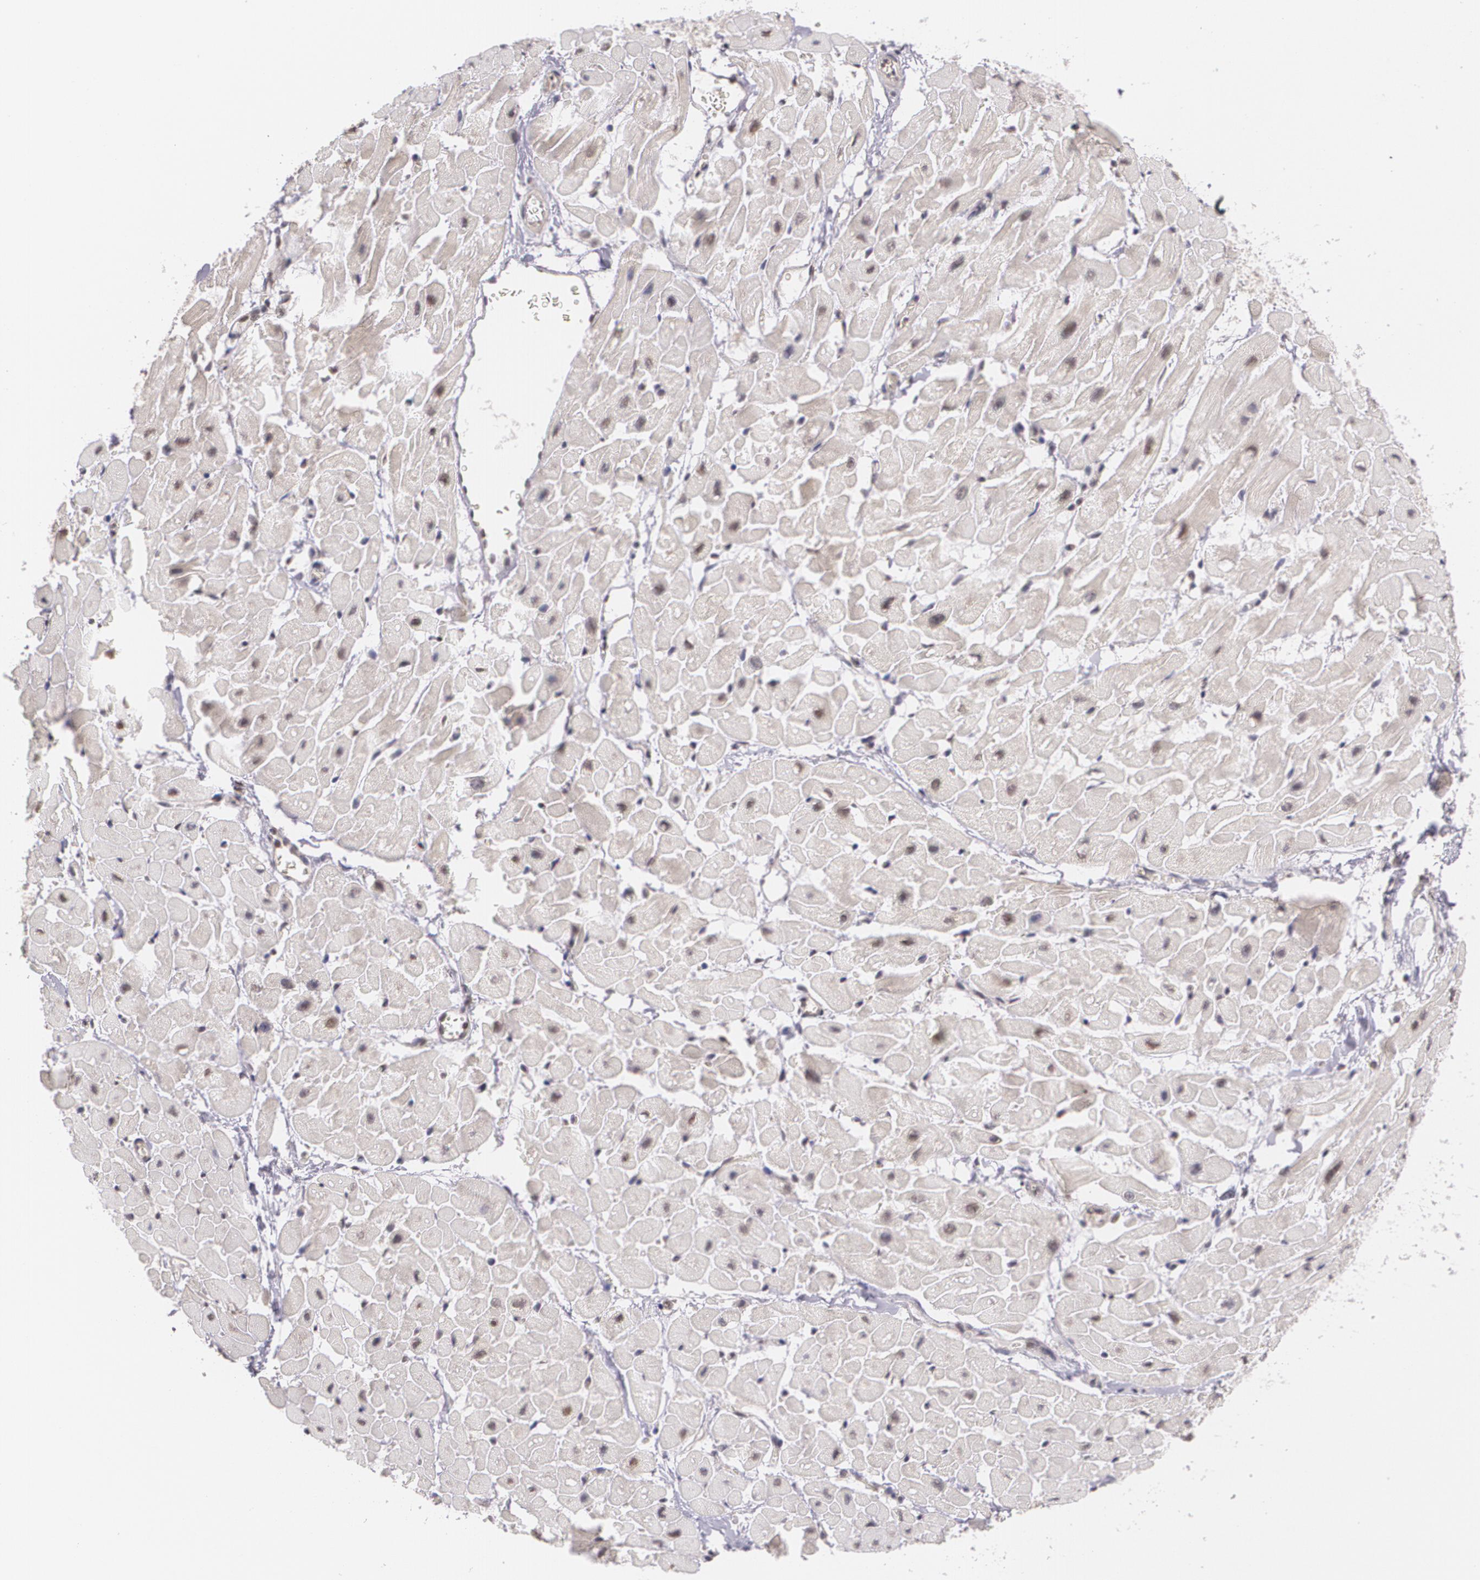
{"staining": {"intensity": "weak", "quantity": "25%-75%", "location": "nuclear"}, "tissue": "heart muscle", "cell_type": "Cardiomyocytes", "image_type": "normal", "snomed": [{"axis": "morphology", "description": "Normal tissue, NOS"}, {"axis": "topography", "description": "Heart"}], "caption": "Immunohistochemistry of benign heart muscle reveals low levels of weak nuclear staining in approximately 25%-75% of cardiomyocytes. (DAB (3,3'-diaminobenzidine) IHC with brightfield microscopy, high magnification).", "gene": "ALX1", "patient": {"sex": "male", "age": 45}}